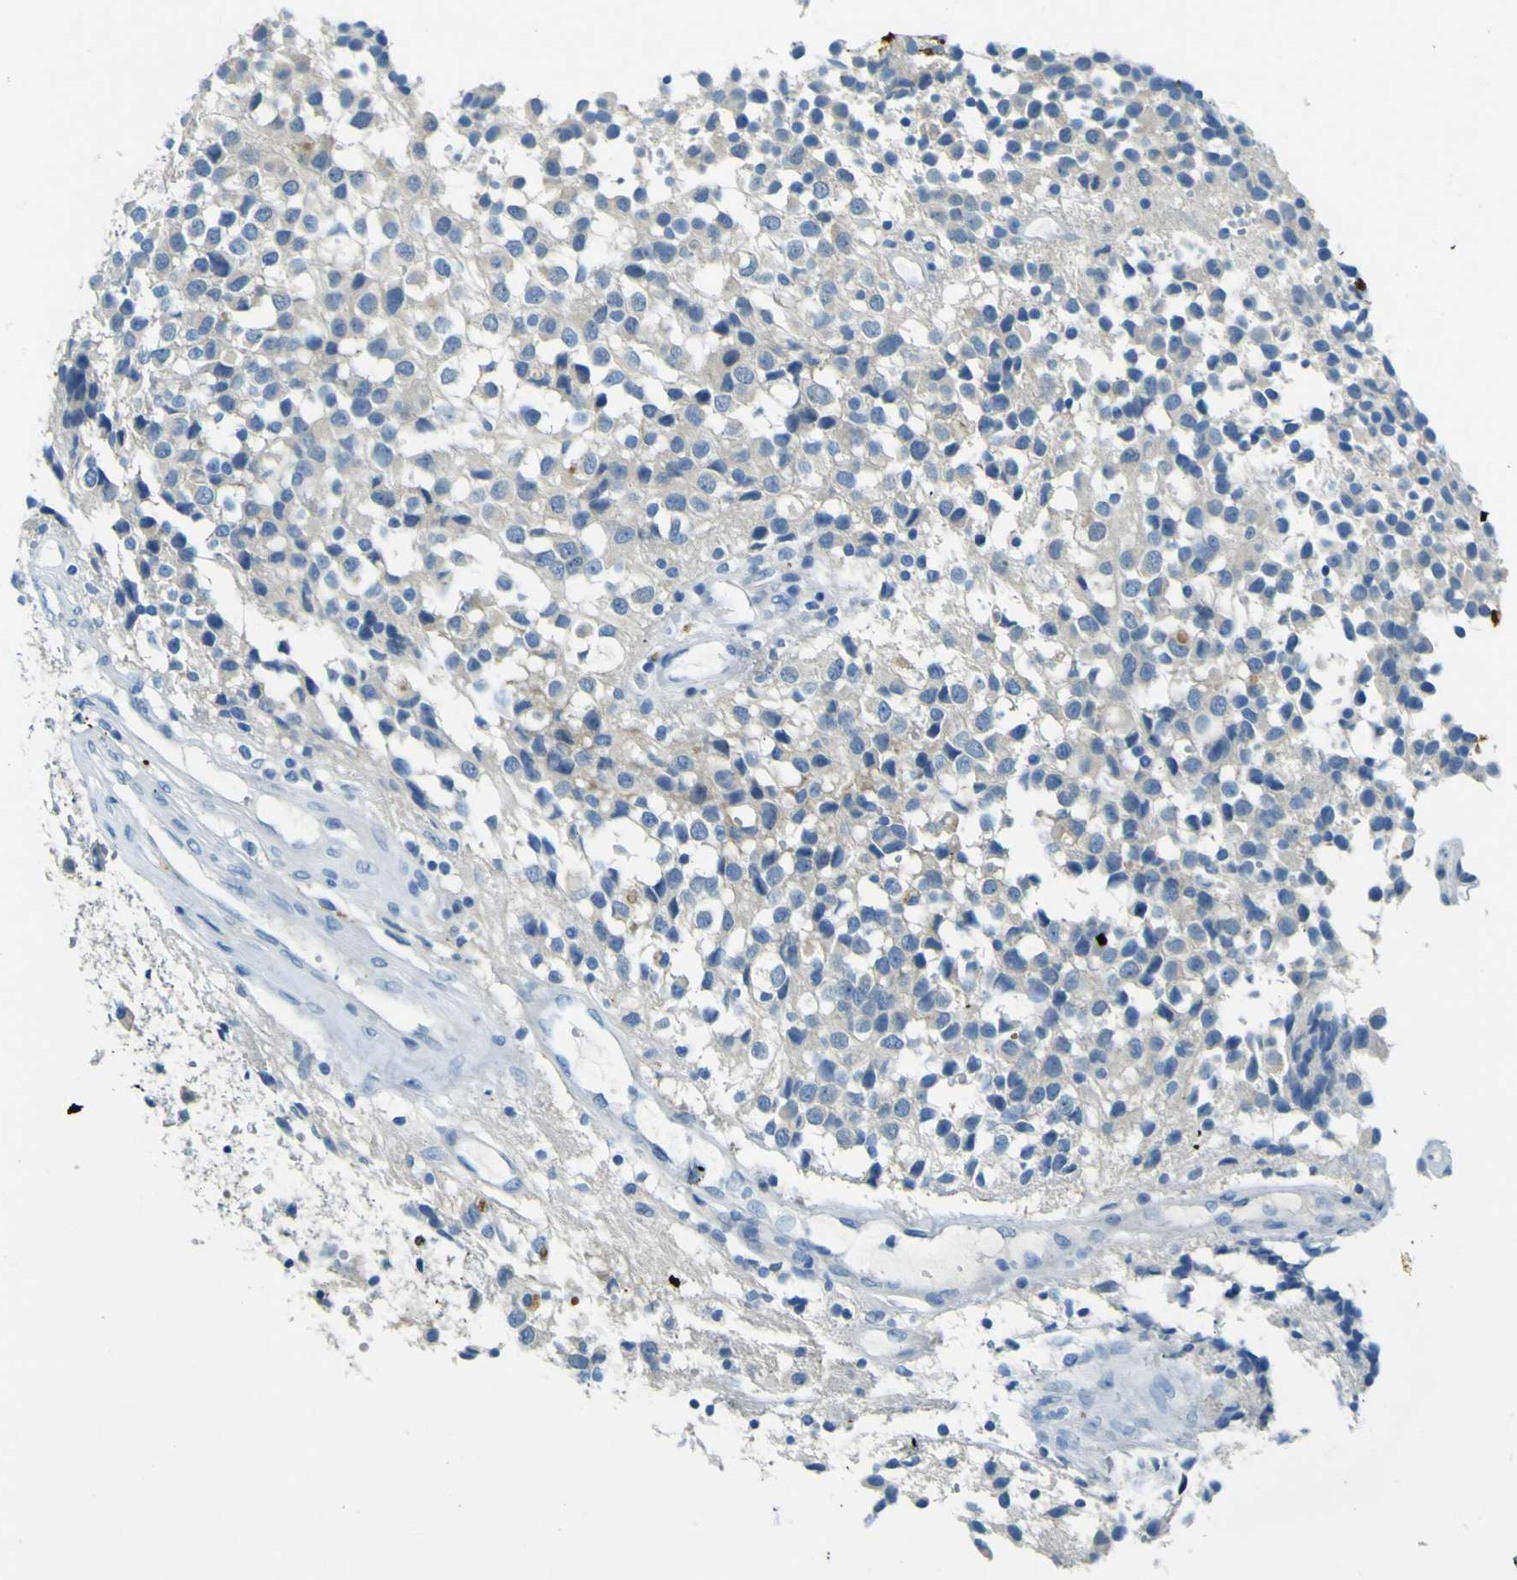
{"staining": {"intensity": "negative", "quantity": "none", "location": "none"}, "tissue": "glioma", "cell_type": "Tumor cells", "image_type": "cancer", "snomed": [{"axis": "morphology", "description": "Glioma, malignant, High grade"}, {"axis": "topography", "description": "Brain"}], "caption": "A histopathology image of human high-grade glioma (malignant) is negative for staining in tumor cells.", "gene": "SORCS1", "patient": {"sex": "male", "age": 32}}